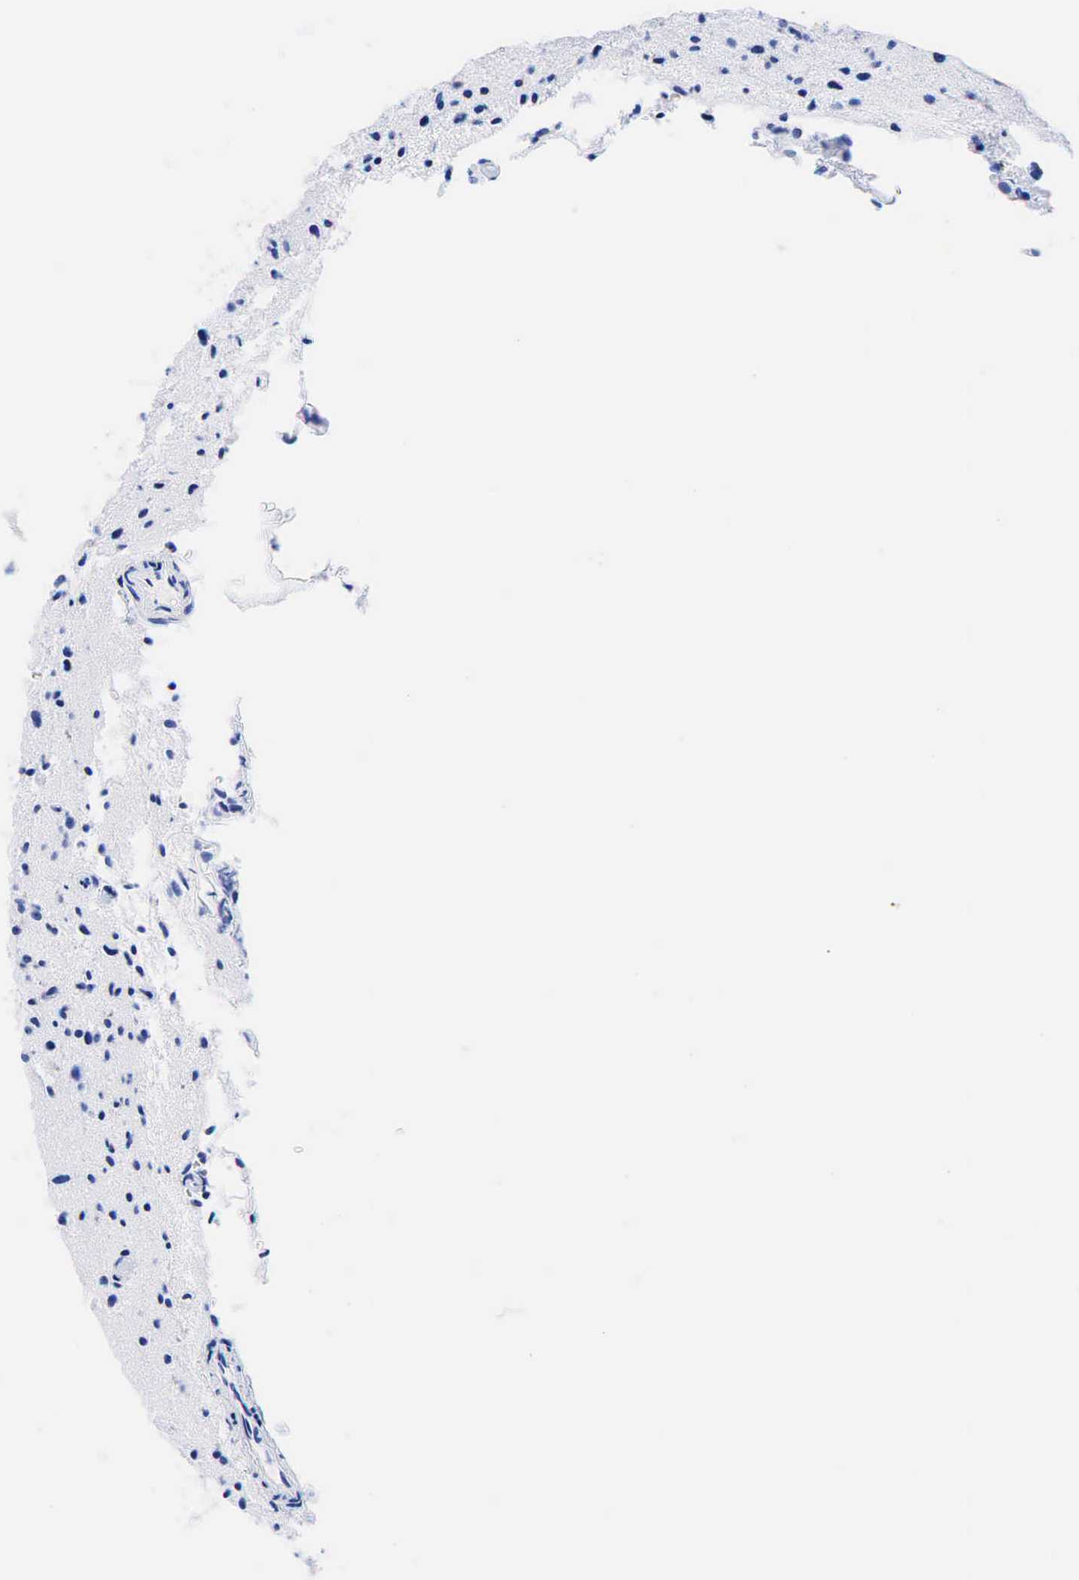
{"staining": {"intensity": "negative", "quantity": "none", "location": "none"}, "tissue": "glioma", "cell_type": "Tumor cells", "image_type": "cancer", "snomed": [{"axis": "morphology", "description": "Glioma, malignant, Low grade"}, {"axis": "topography", "description": "Brain"}], "caption": "Immunohistochemistry of human malignant low-grade glioma exhibits no positivity in tumor cells.", "gene": "KRT18", "patient": {"sex": "female", "age": 46}}